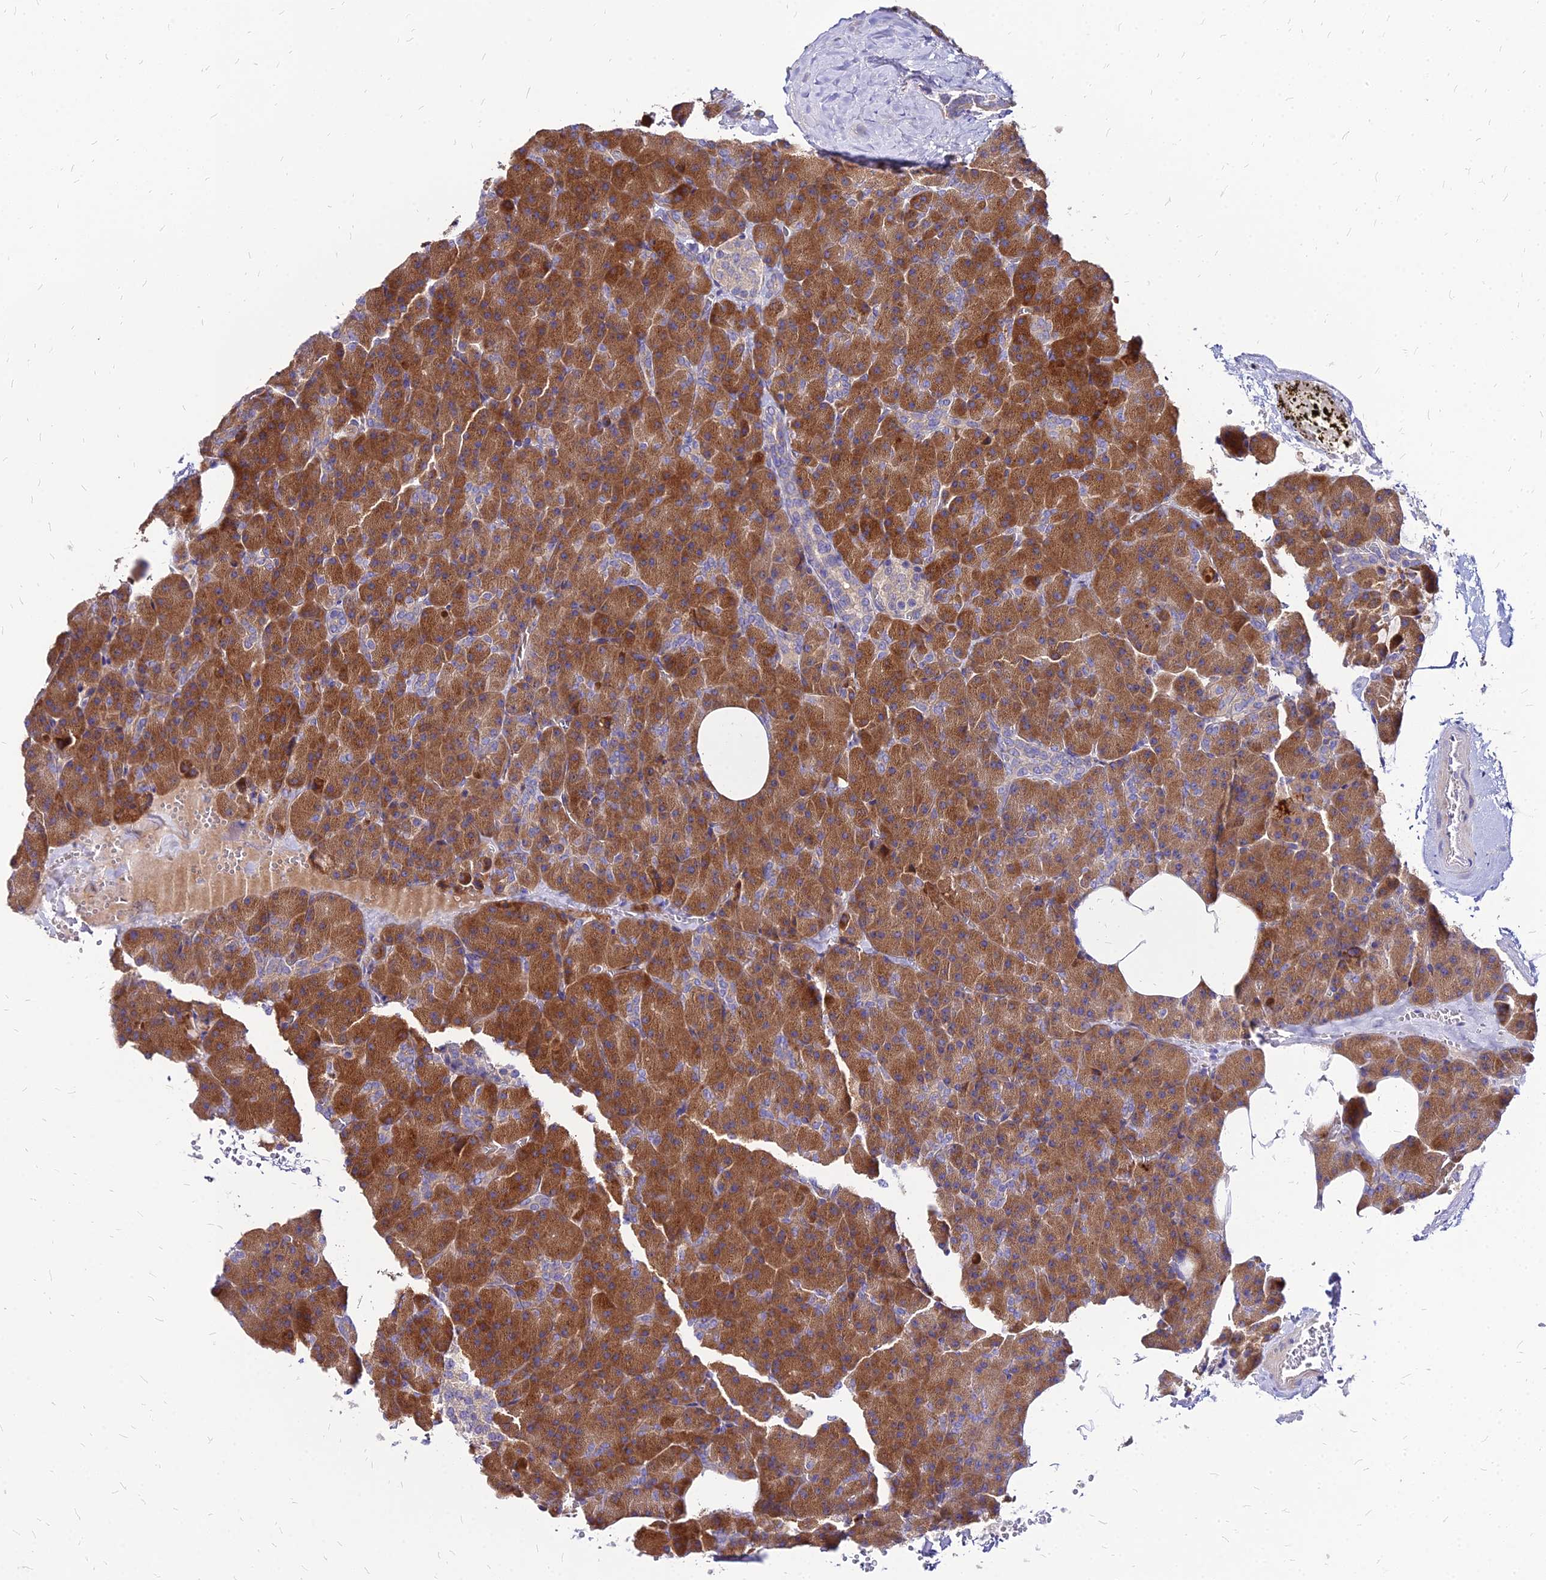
{"staining": {"intensity": "strong", "quantity": ">75%", "location": "cytoplasmic/membranous"}, "tissue": "pancreas", "cell_type": "Exocrine glandular cells", "image_type": "normal", "snomed": [{"axis": "morphology", "description": "Normal tissue, NOS"}, {"axis": "morphology", "description": "Carcinoid, malignant, NOS"}, {"axis": "topography", "description": "Pancreas"}], "caption": "Pancreas was stained to show a protein in brown. There is high levels of strong cytoplasmic/membranous positivity in approximately >75% of exocrine glandular cells.", "gene": "COMMD10", "patient": {"sex": "female", "age": 35}}